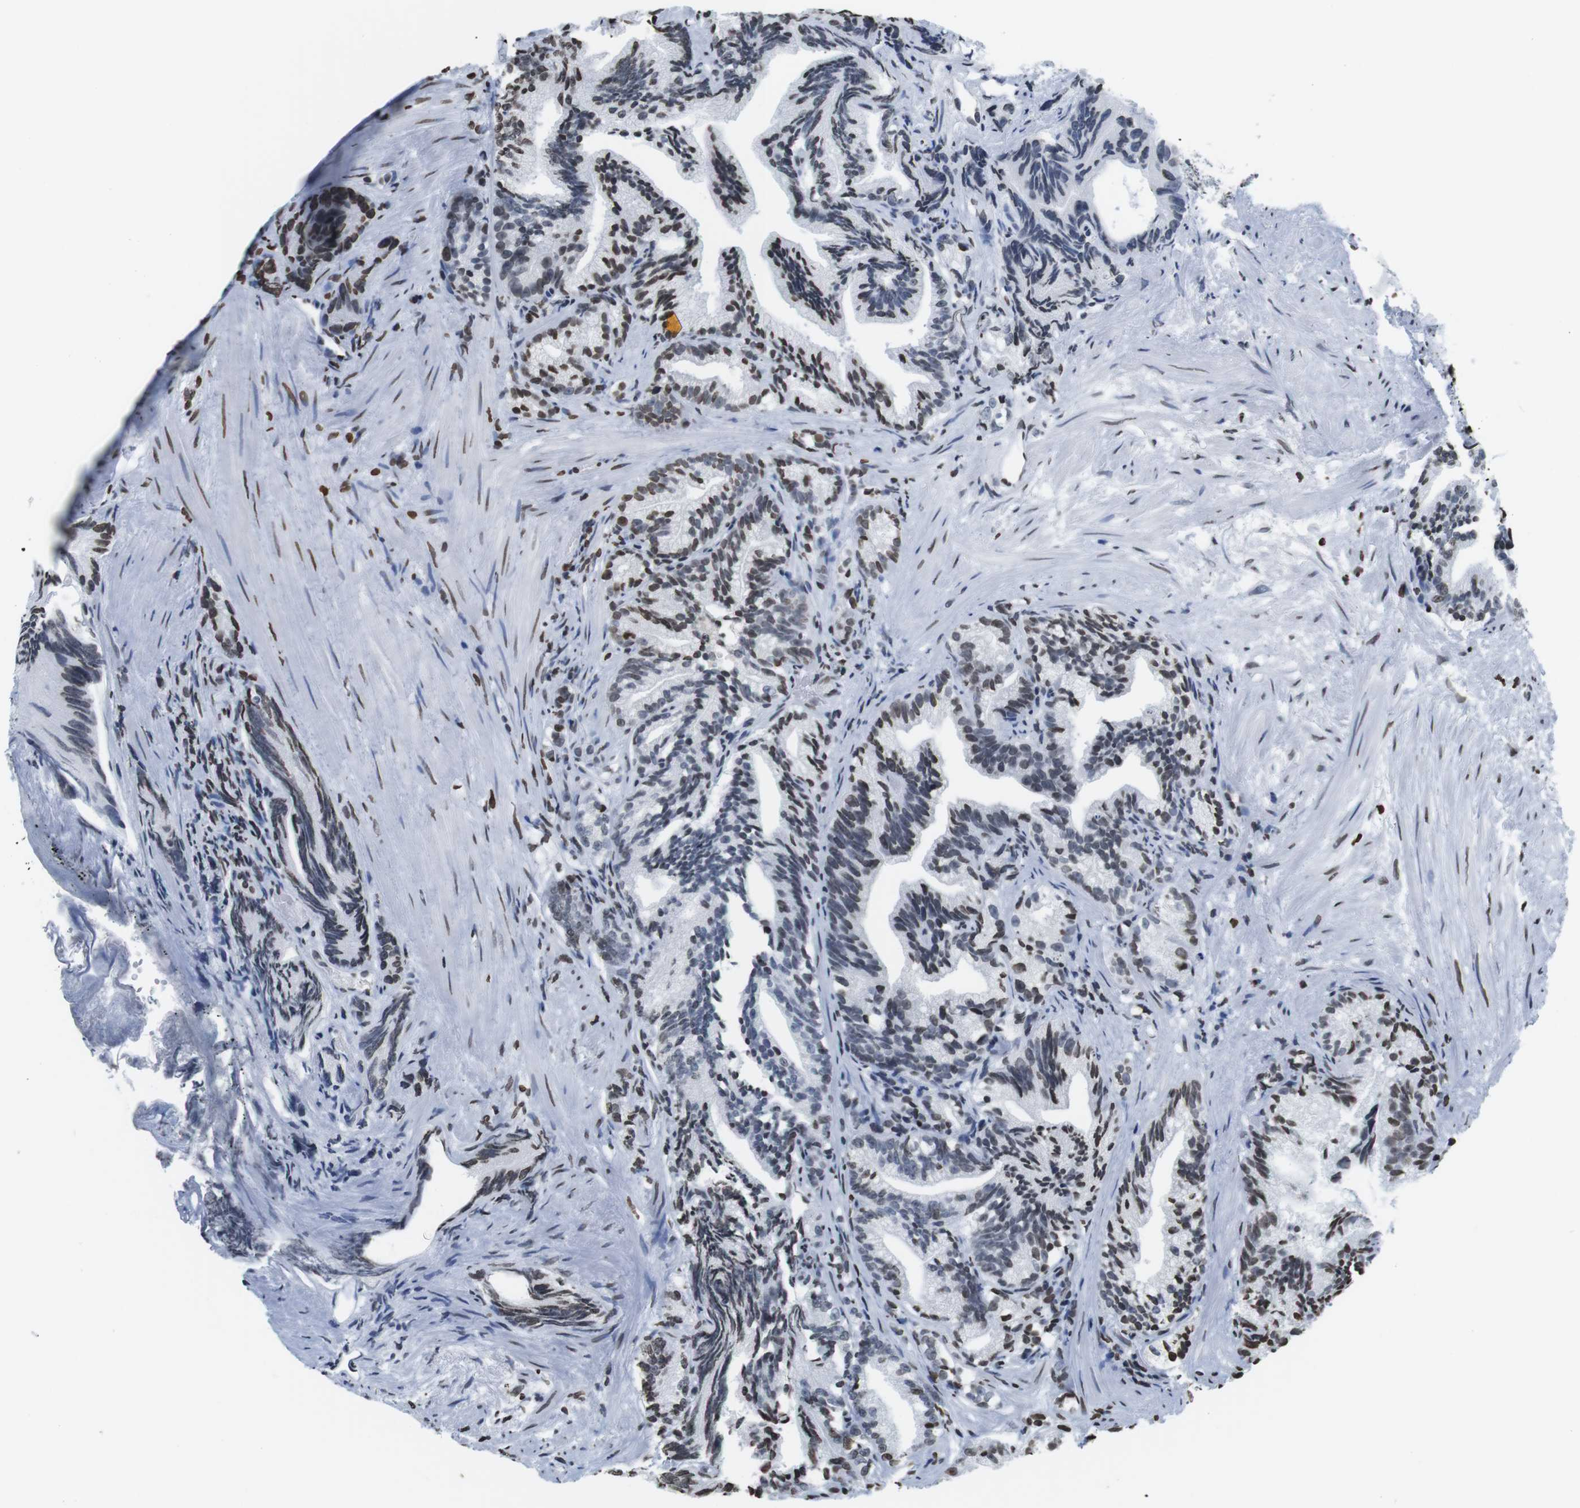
{"staining": {"intensity": "moderate", "quantity": "25%-75%", "location": "nuclear"}, "tissue": "prostate cancer", "cell_type": "Tumor cells", "image_type": "cancer", "snomed": [{"axis": "morphology", "description": "Adenocarcinoma, Low grade"}, {"axis": "topography", "description": "Prostate"}], "caption": "High-power microscopy captured an immunohistochemistry micrograph of prostate cancer, revealing moderate nuclear staining in about 25%-75% of tumor cells.", "gene": "BSX", "patient": {"sex": "male", "age": 89}}